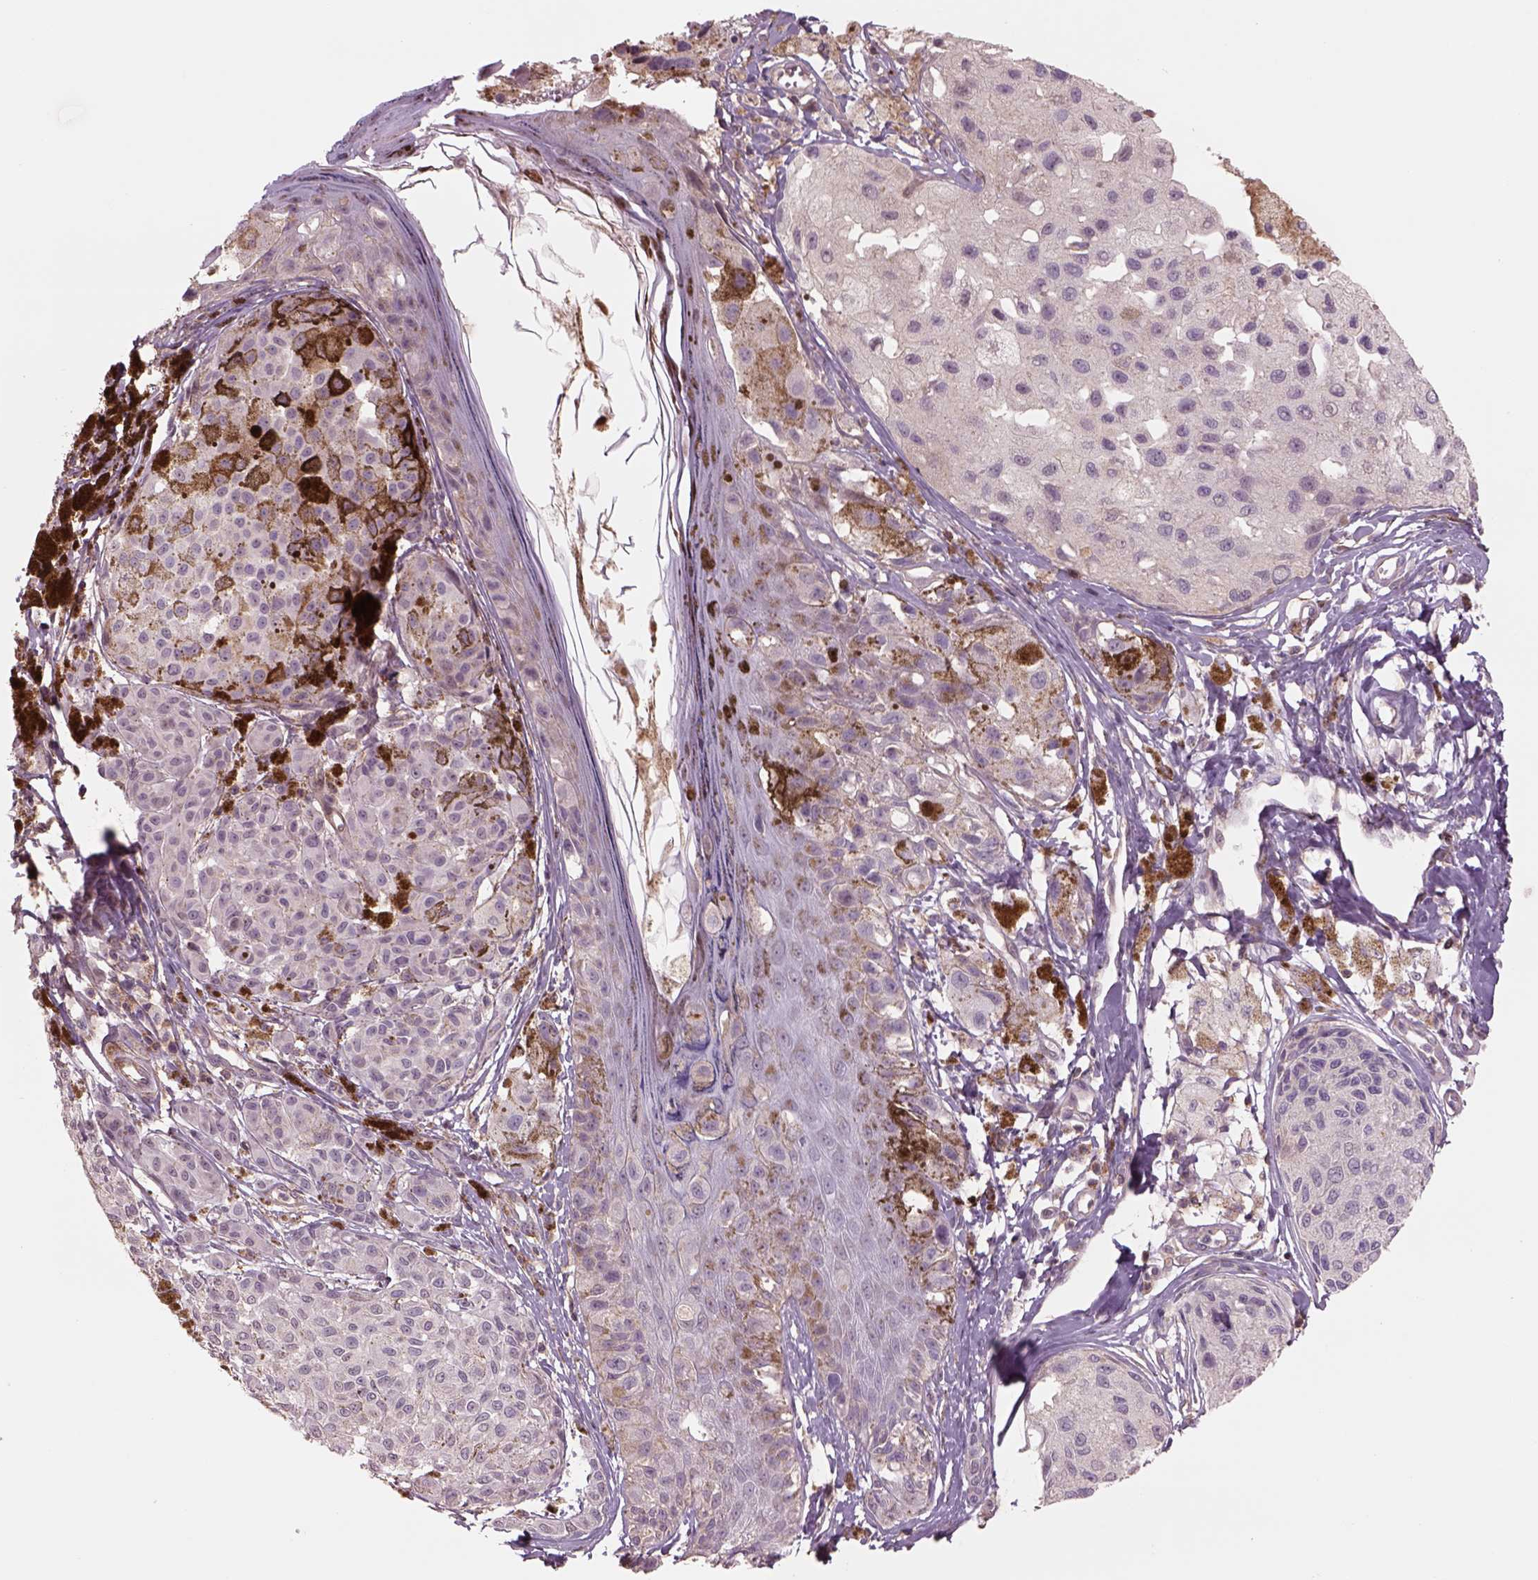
{"staining": {"intensity": "weak", "quantity": "<25%", "location": "cytoplasmic/membranous"}, "tissue": "melanoma", "cell_type": "Tumor cells", "image_type": "cancer", "snomed": [{"axis": "morphology", "description": "Malignant melanoma, NOS"}, {"axis": "topography", "description": "Skin"}], "caption": "Immunohistochemistry of human malignant melanoma exhibits no staining in tumor cells.", "gene": "LIN7A", "patient": {"sex": "female", "age": 38}}